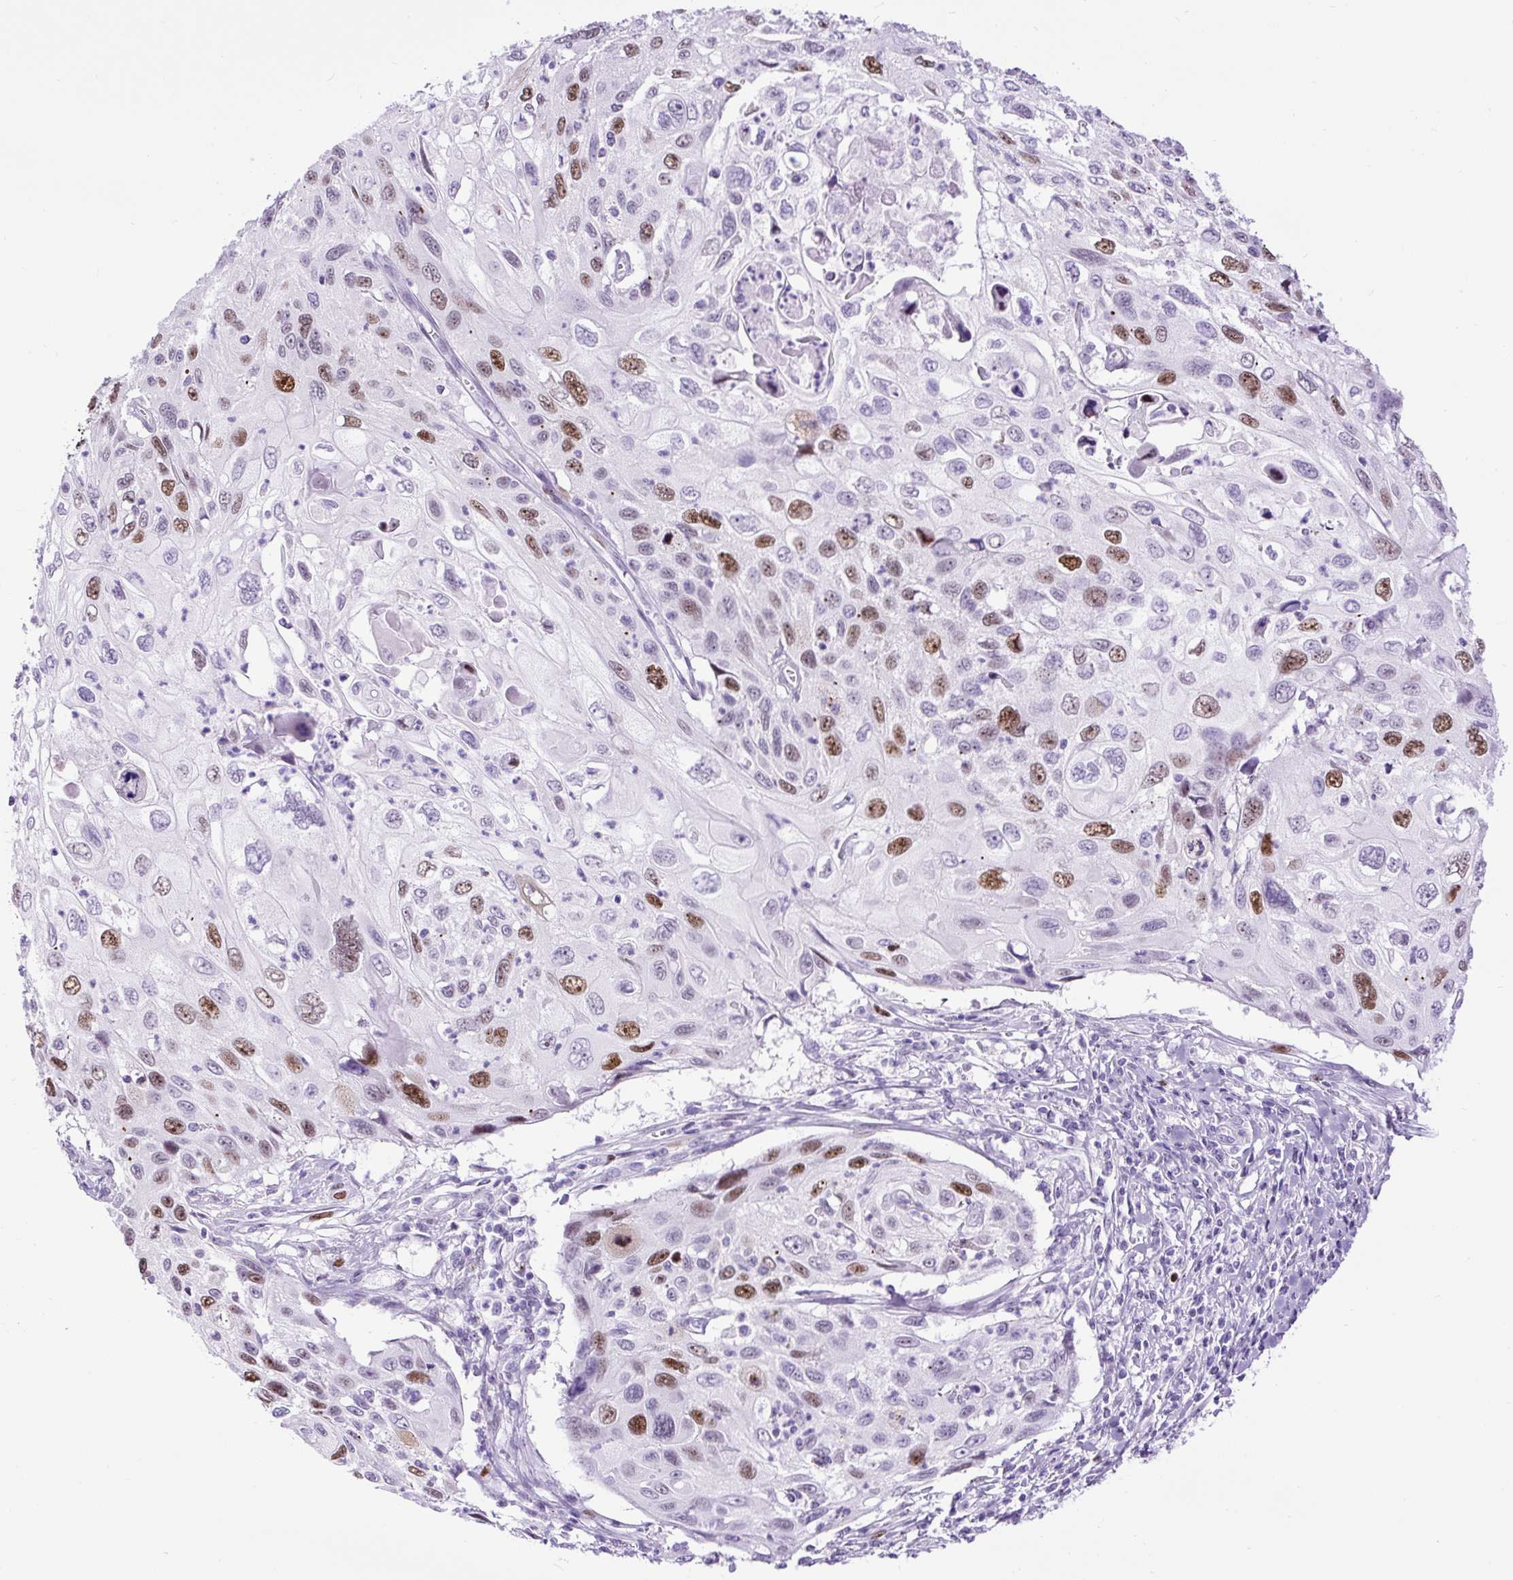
{"staining": {"intensity": "moderate", "quantity": "25%-75%", "location": "nuclear"}, "tissue": "cervical cancer", "cell_type": "Tumor cells", "image_type": "cancer", "snomed": [{"axis": "morphology", "description": "Squamous cell carcinoma, NOS"}, {"axis": "topography", "description": "Cervix"}], "caption": "A brown stain labels moderate nuclear expression of a protein in human cervical cancer tumor cells.", "gene": "RACGAP1", "patient": {"sex": "female", "age": 70}}